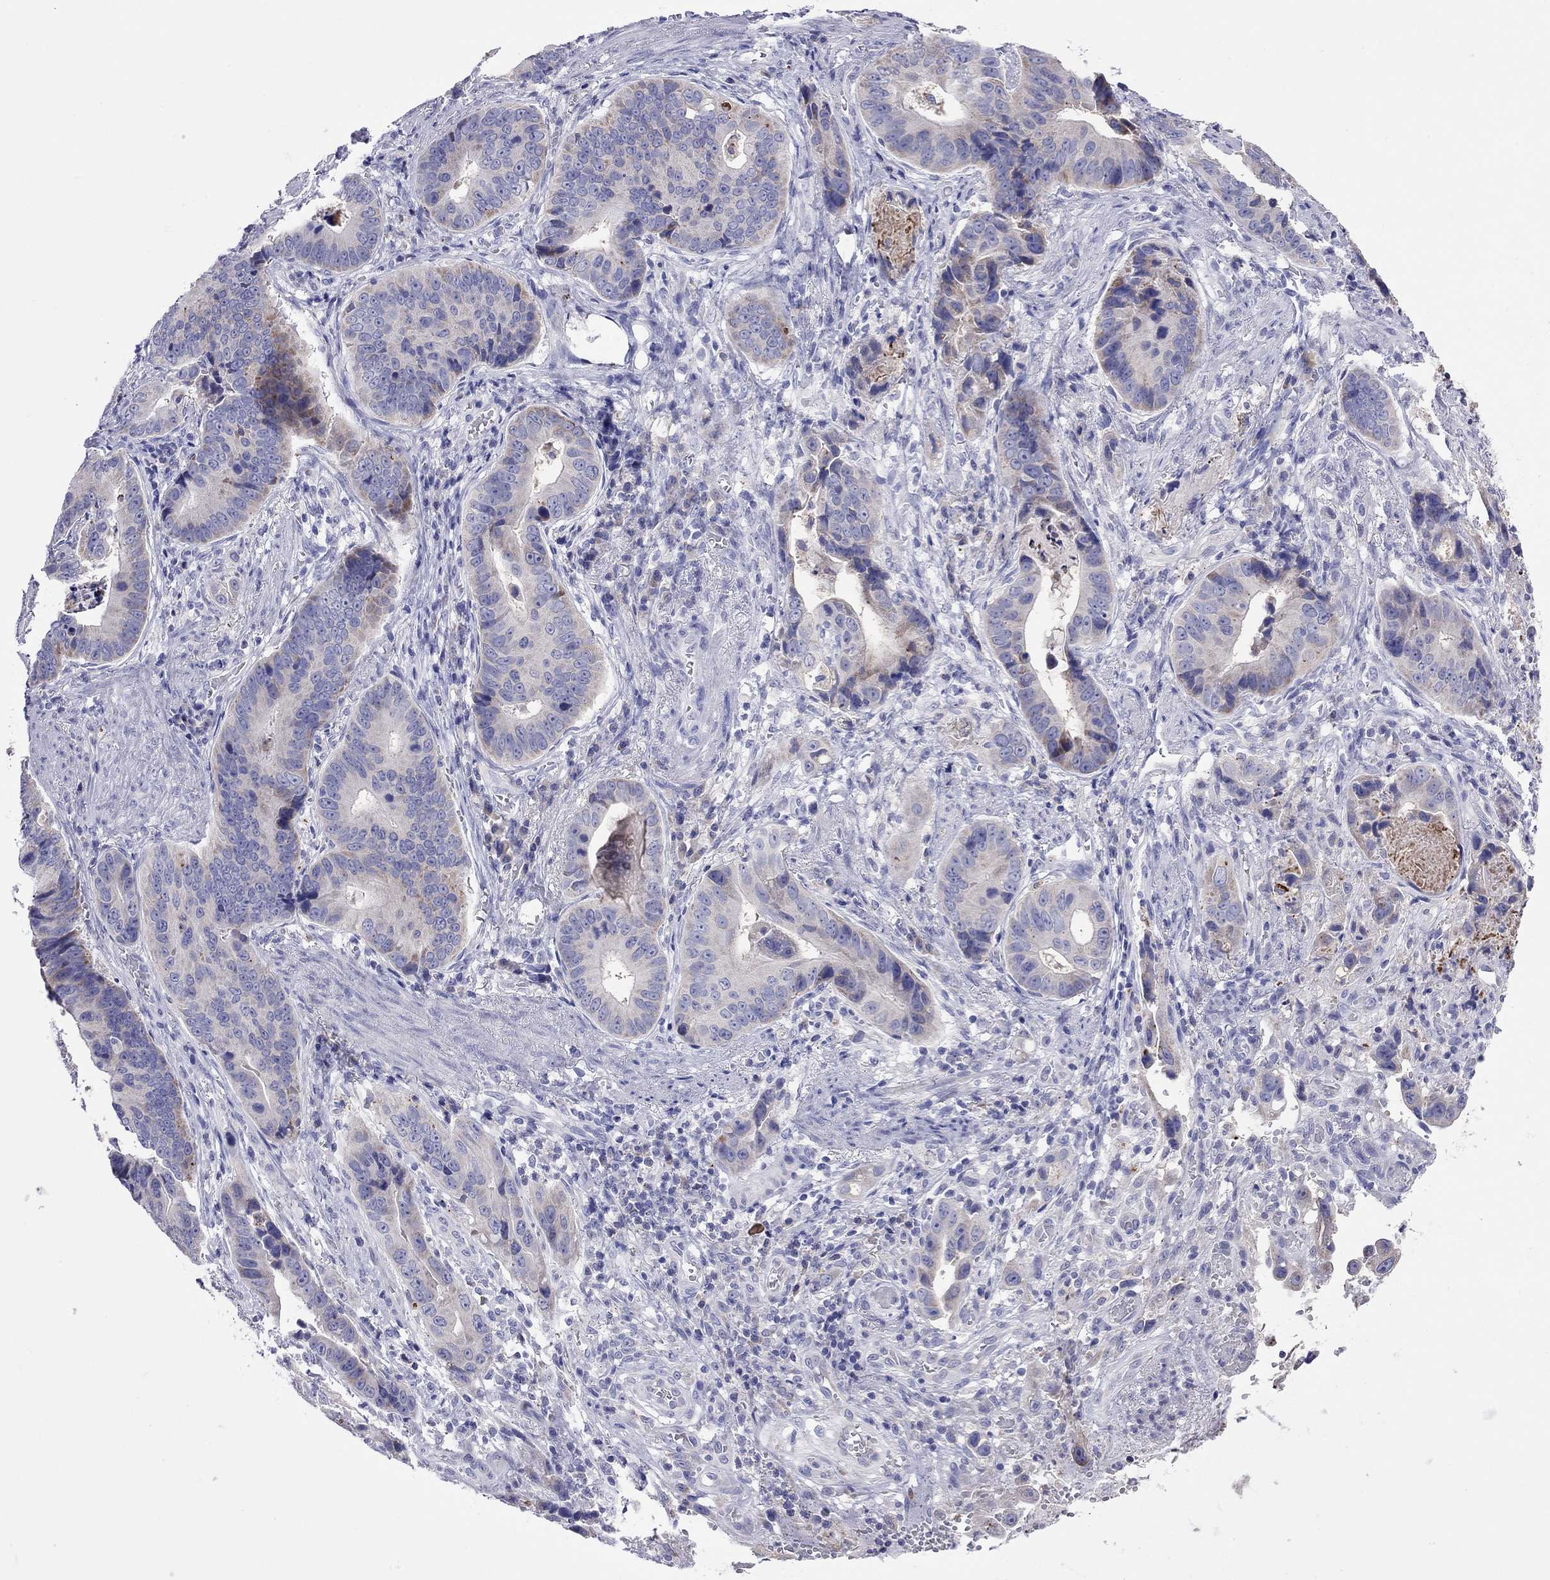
{"staining": {"intensity": "negative", "quantity": "none", "location": "none"}, "tissue": "stomach cancer", "cell_type": "Tumor cells", "image_type": "cancer", "snomed": [{"axis": "morphology", "description": "Adenocarcinoma, NOS"}, {"axis": "topography", "description": "Stomach"}], "caption": "Tumor cells show no significant protein expression in stomach cancer (adenocarcinoma).", "gene": "COL9A1", "patient": {"sex": "male", "age": 84}}